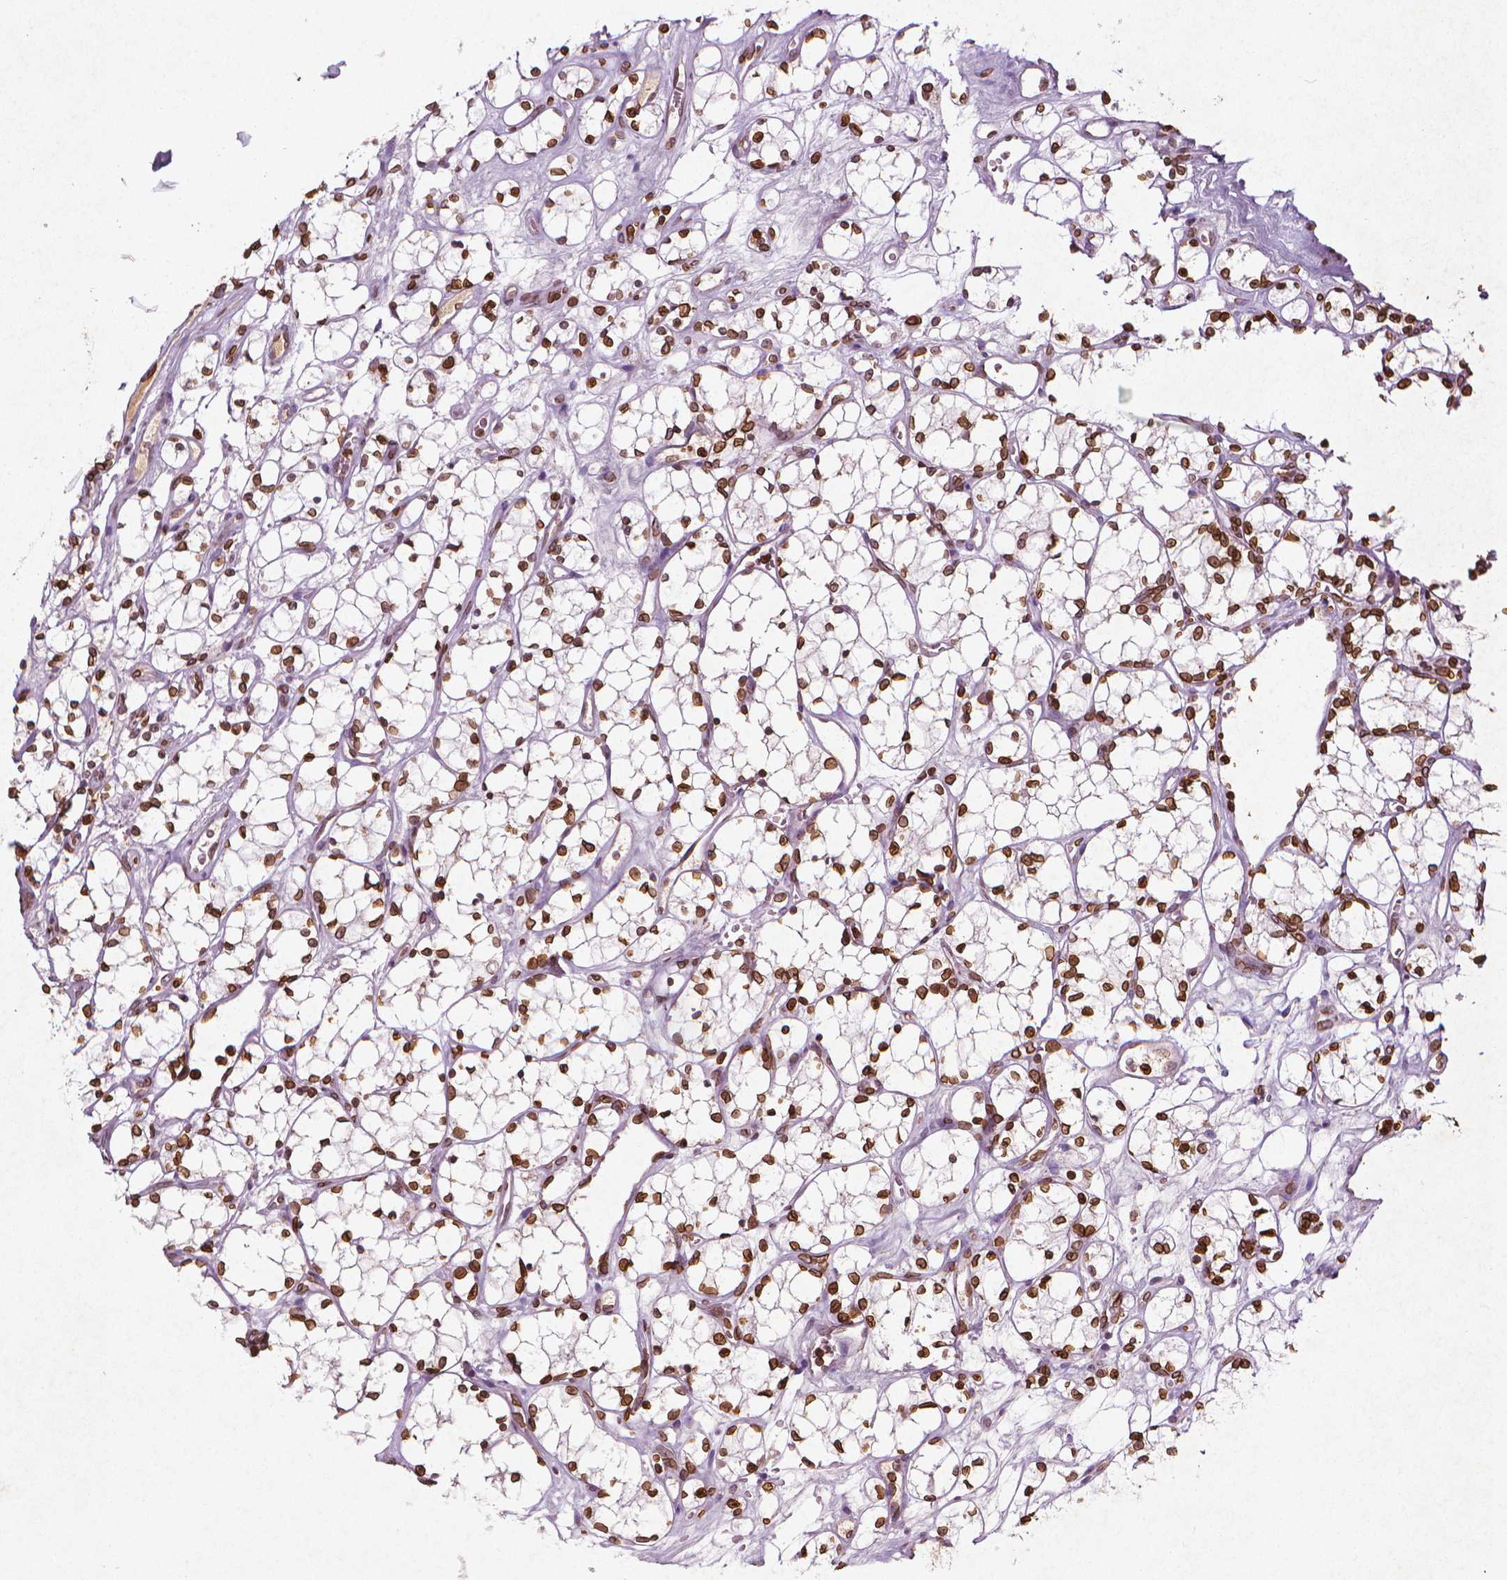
{"staining": {"intensity": "strong", "quantity": ">75%", "location": "cytoplasmic/membranous,nuclear"}, "tissue": "renal cancer", "cell_type": "Tumor cells", "image_type": "cancer", "snomed": [{"axis": "morphology", "description": "Adenocarcinoma, NOS"}, {"axis": "topography", "description": "Kidney"}], "caption": "Tumor cells reveal high levels of strong cytoplasmic/membranous and nuclear staining in approximately >75% of cells in renal cancer (adenocarcinoma). (IHC, brightfield microscopy, high magnification).", "gene": "LMNB1", "patient": {"sex": "female", "age": 69}}